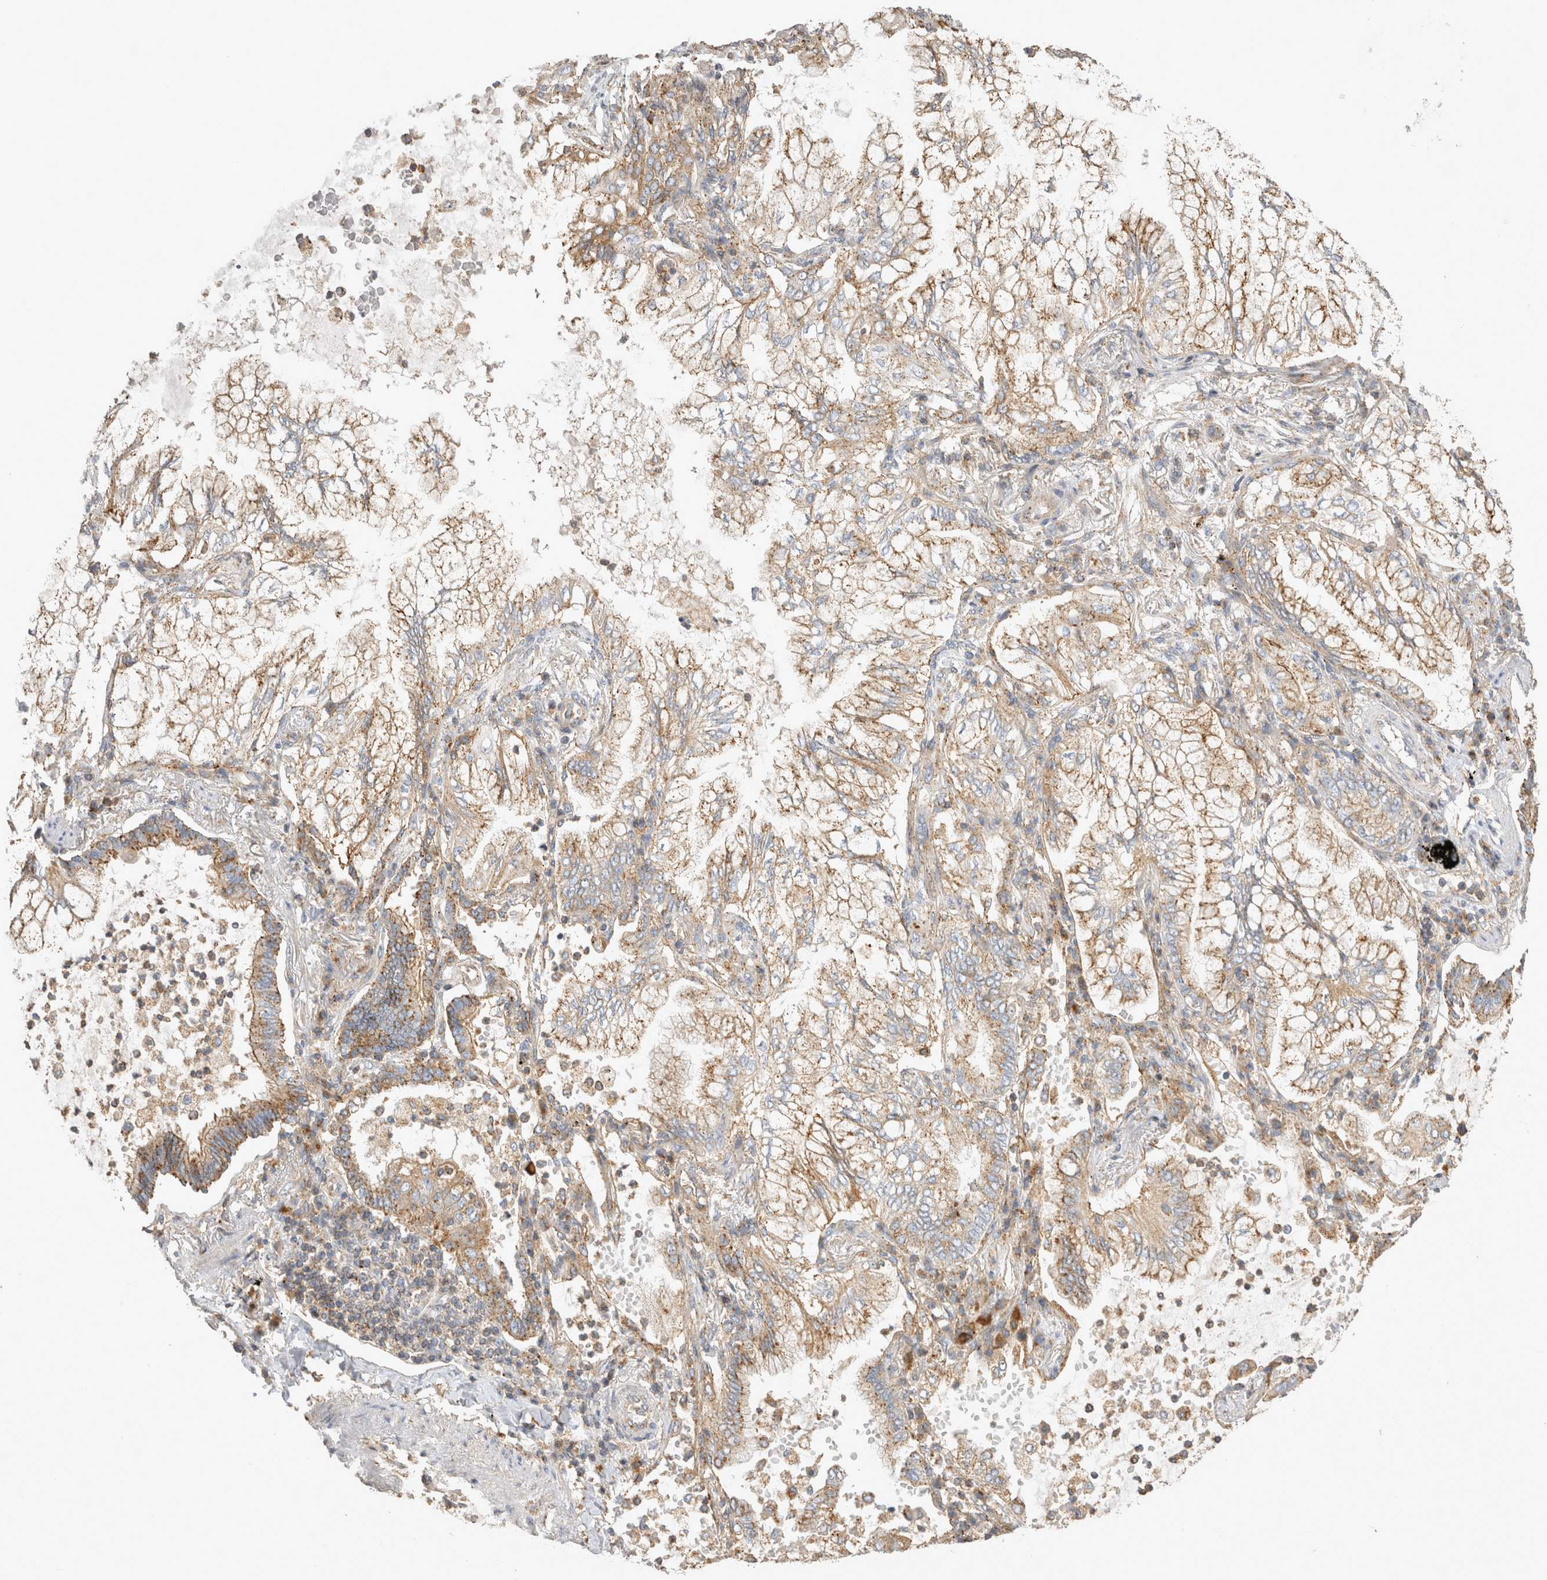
{"staining": {"intensity": "weak", "quantity": ">75%", "location": "cytoplasmic/membranous"}, "tissue": "lung cancer", "cell_type": "Tumor cells", "image_type": "cancer", "snomed": [{"axis": "morphology", "description": "Adenocarcinoma, NOS"}, {"axis": "topography", "description": "Lung"}], "caption": "This photomicrograph reveals lung cancer stained with immunohistochemistry to label a protein in brown. The cytoplasmic/membranous of tumor cells show weak positivity for the protein. Nuclei are counter-stained blue.", "gene": "CHMP6", "patient": {"sex": "female", "age": 70}}